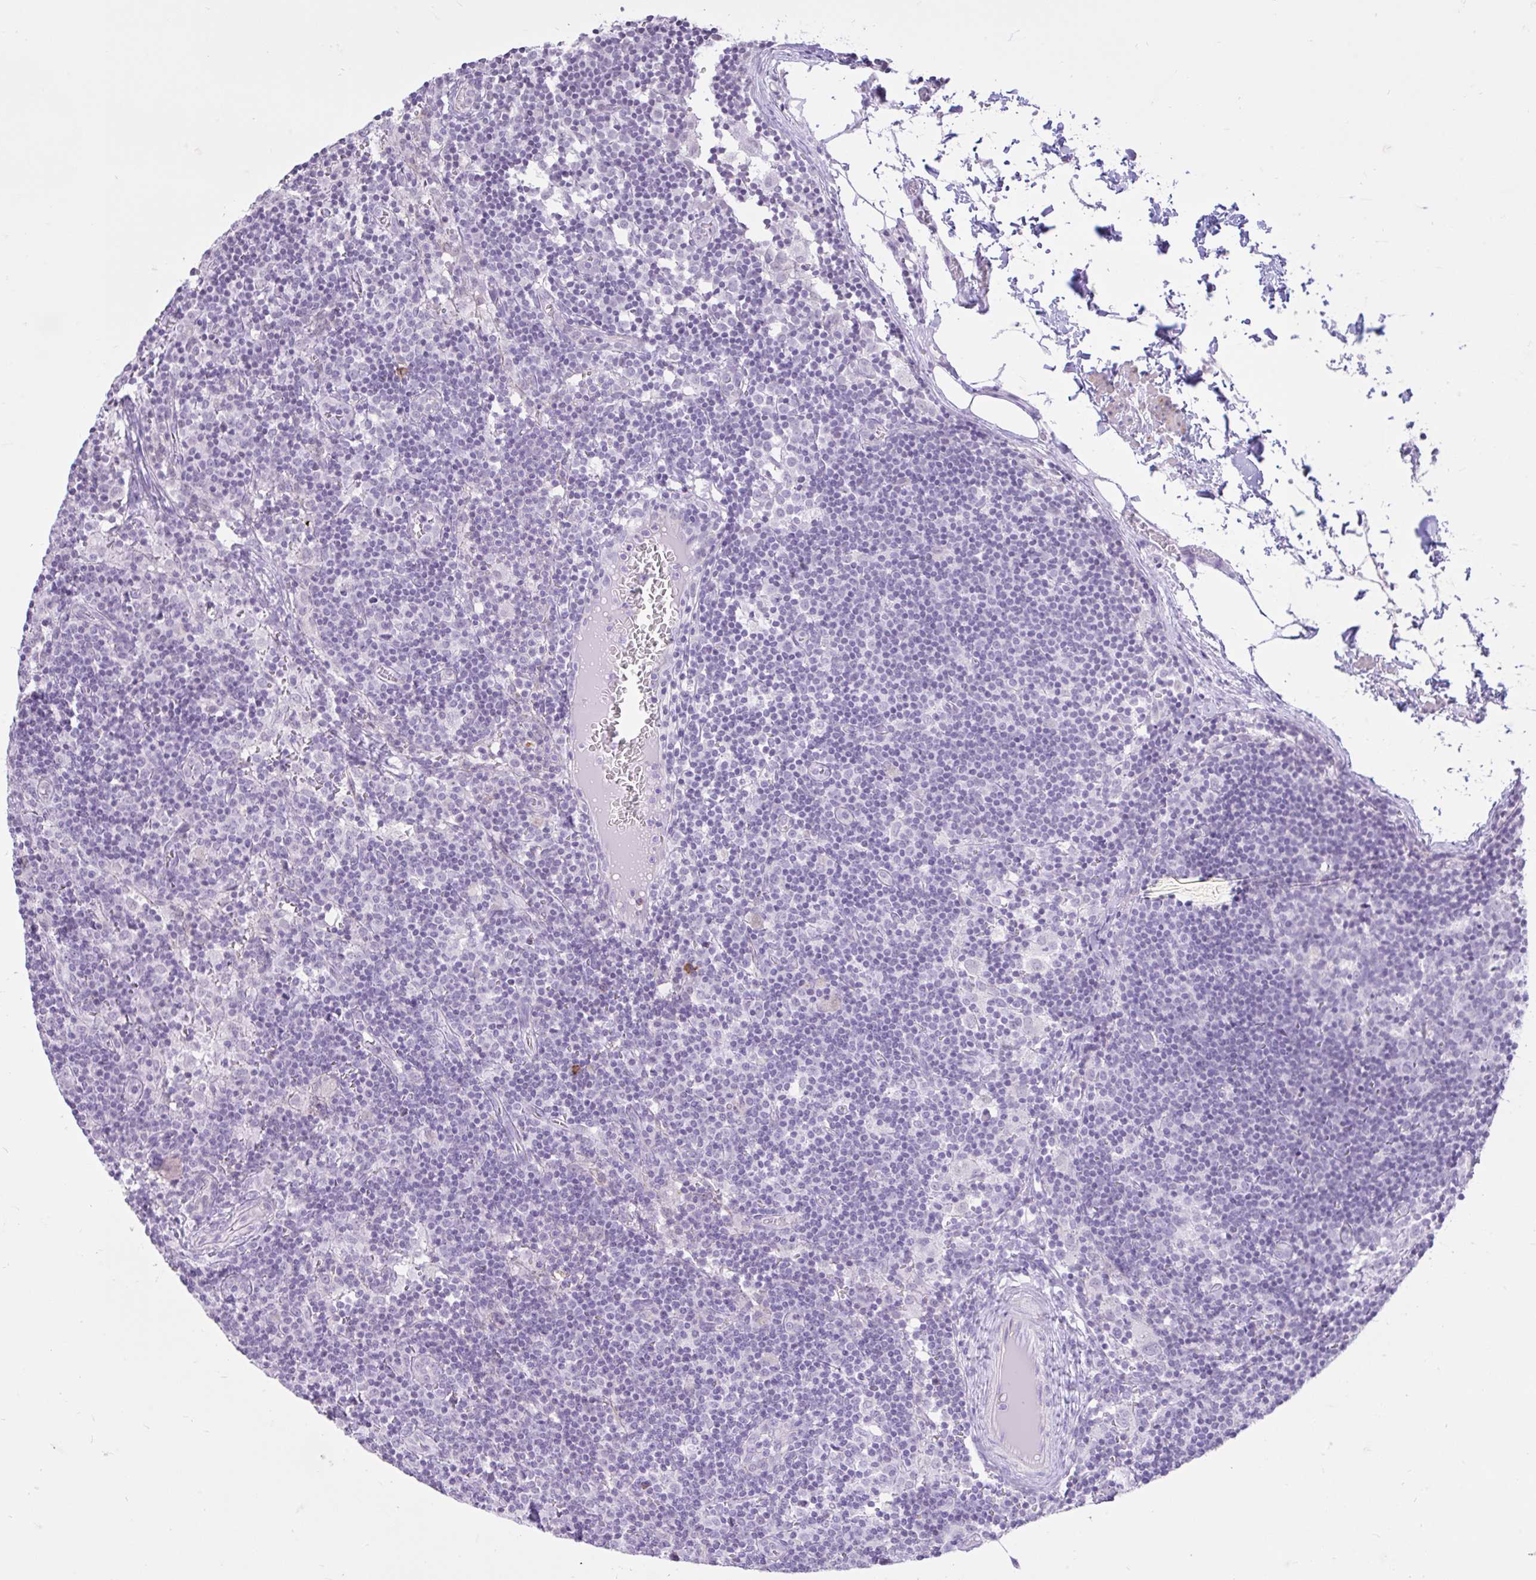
{"staining": {"intensity": "negative", "quantity": "none", "location": "none"}, "tissue": "lymph node", "cell_type": "Germinal center cells", "image_type": "normal", "snomed": [{"axis": "morphology", "description": "Normal tissue, NOS"}, {"axis": "topography", "description": "Lymph node"}], "caption": "The photomicrograph reveals no significant staining in germinal center cells of lymph node. (Stains: DAB IHC with hematoxylin counter stain, Microscopy: brightfield microscopy at high magnification).", "gene": "REEP1", "patient": {"sex": "female", "age": 45}}